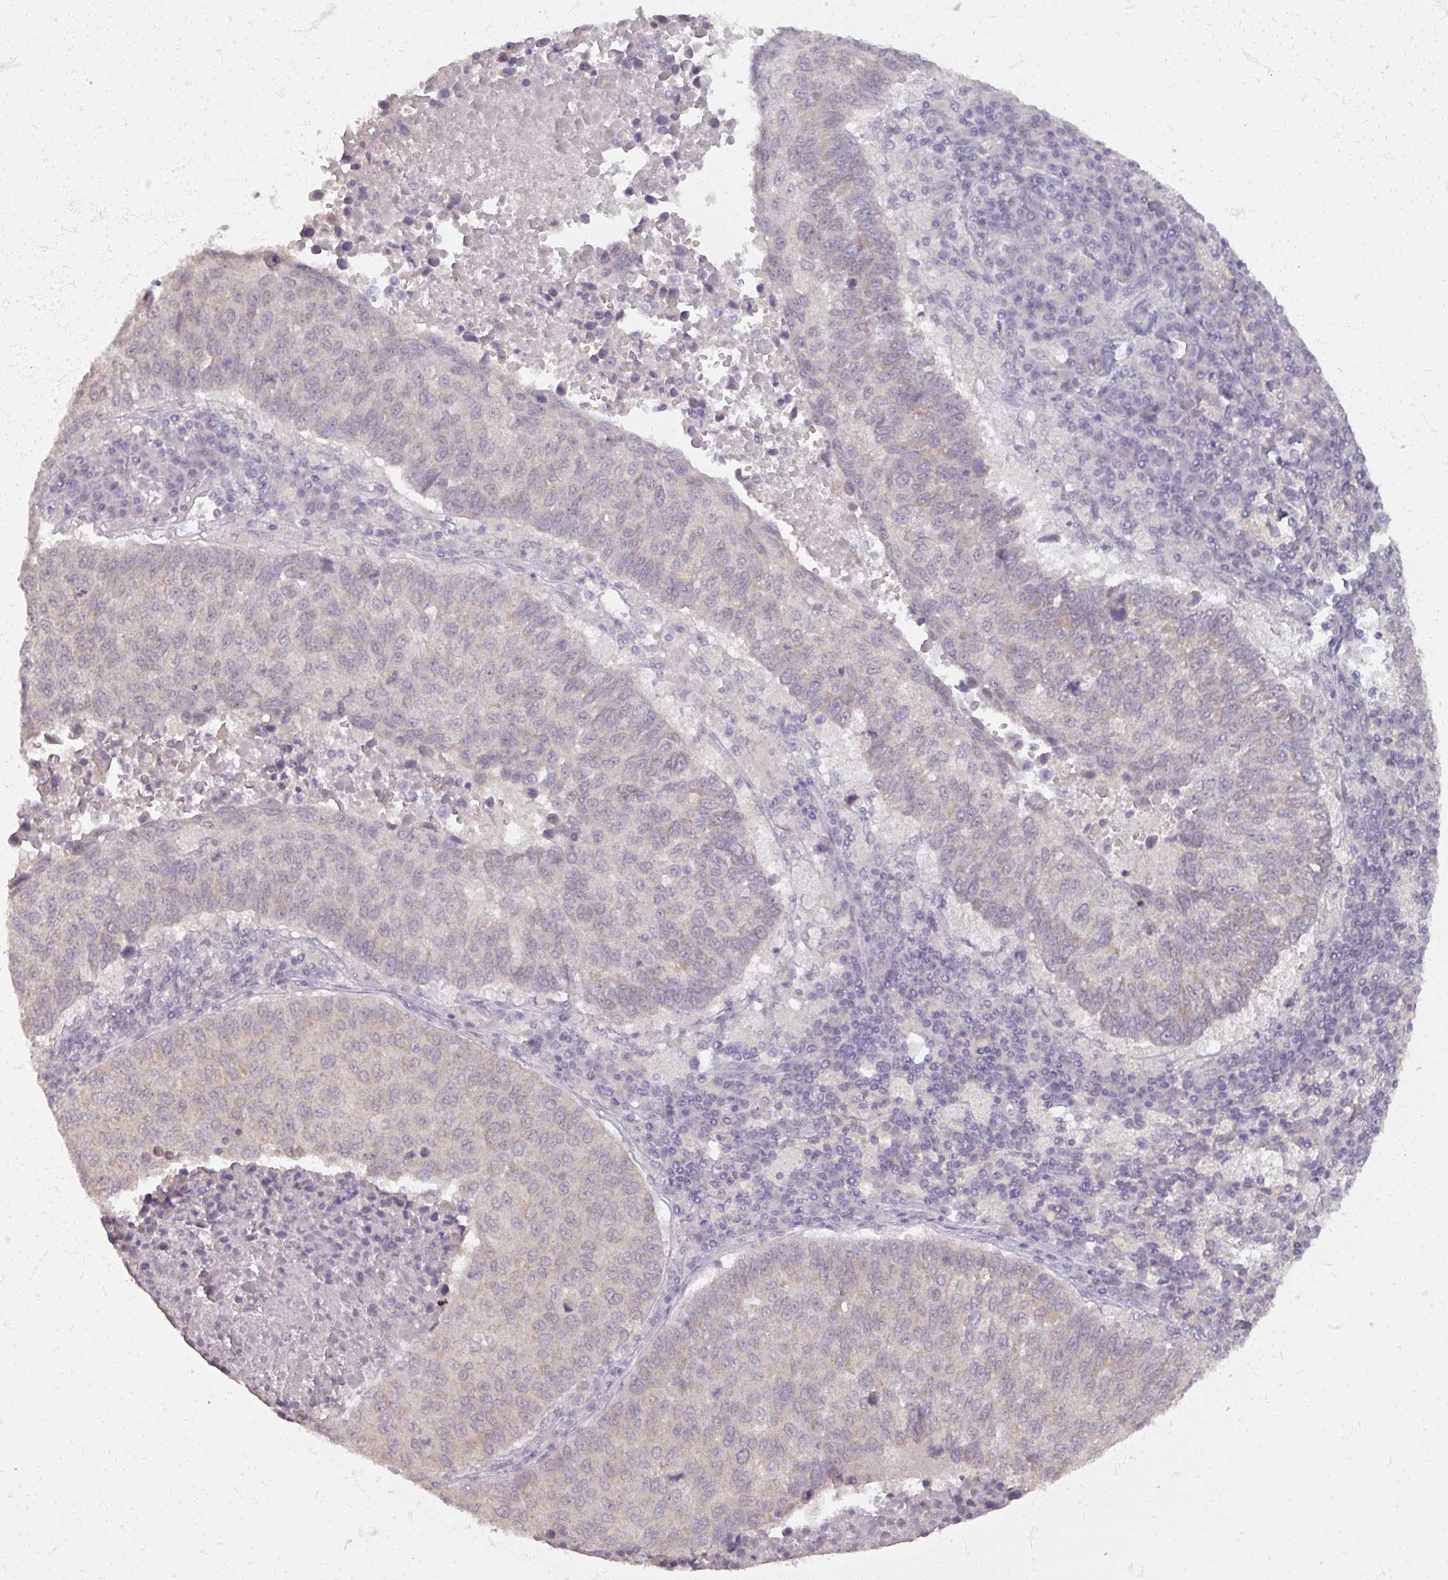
{"staining": {"intensity": "weak", "quantity": "25%-75%", "location": "cytoplasmic/membranous"}, "tissue": "lung cancer", "cell_type": "Tumor cells", "image_type": "cancer", "snomed": [{"axis": "morphology", "description": "Squamous cell carcinoma, NOS"}, {"axis": "topography", "description": "Lung"}], "caption": "Lung squamous cell carcinoma stained for a protein (brown) exhibits weak cytoplasmic/membranous positive expression in approximately 25%-75% of tumor cells.", "gene": "SOX11", "patient": {"sex": "male", "age": 73}}